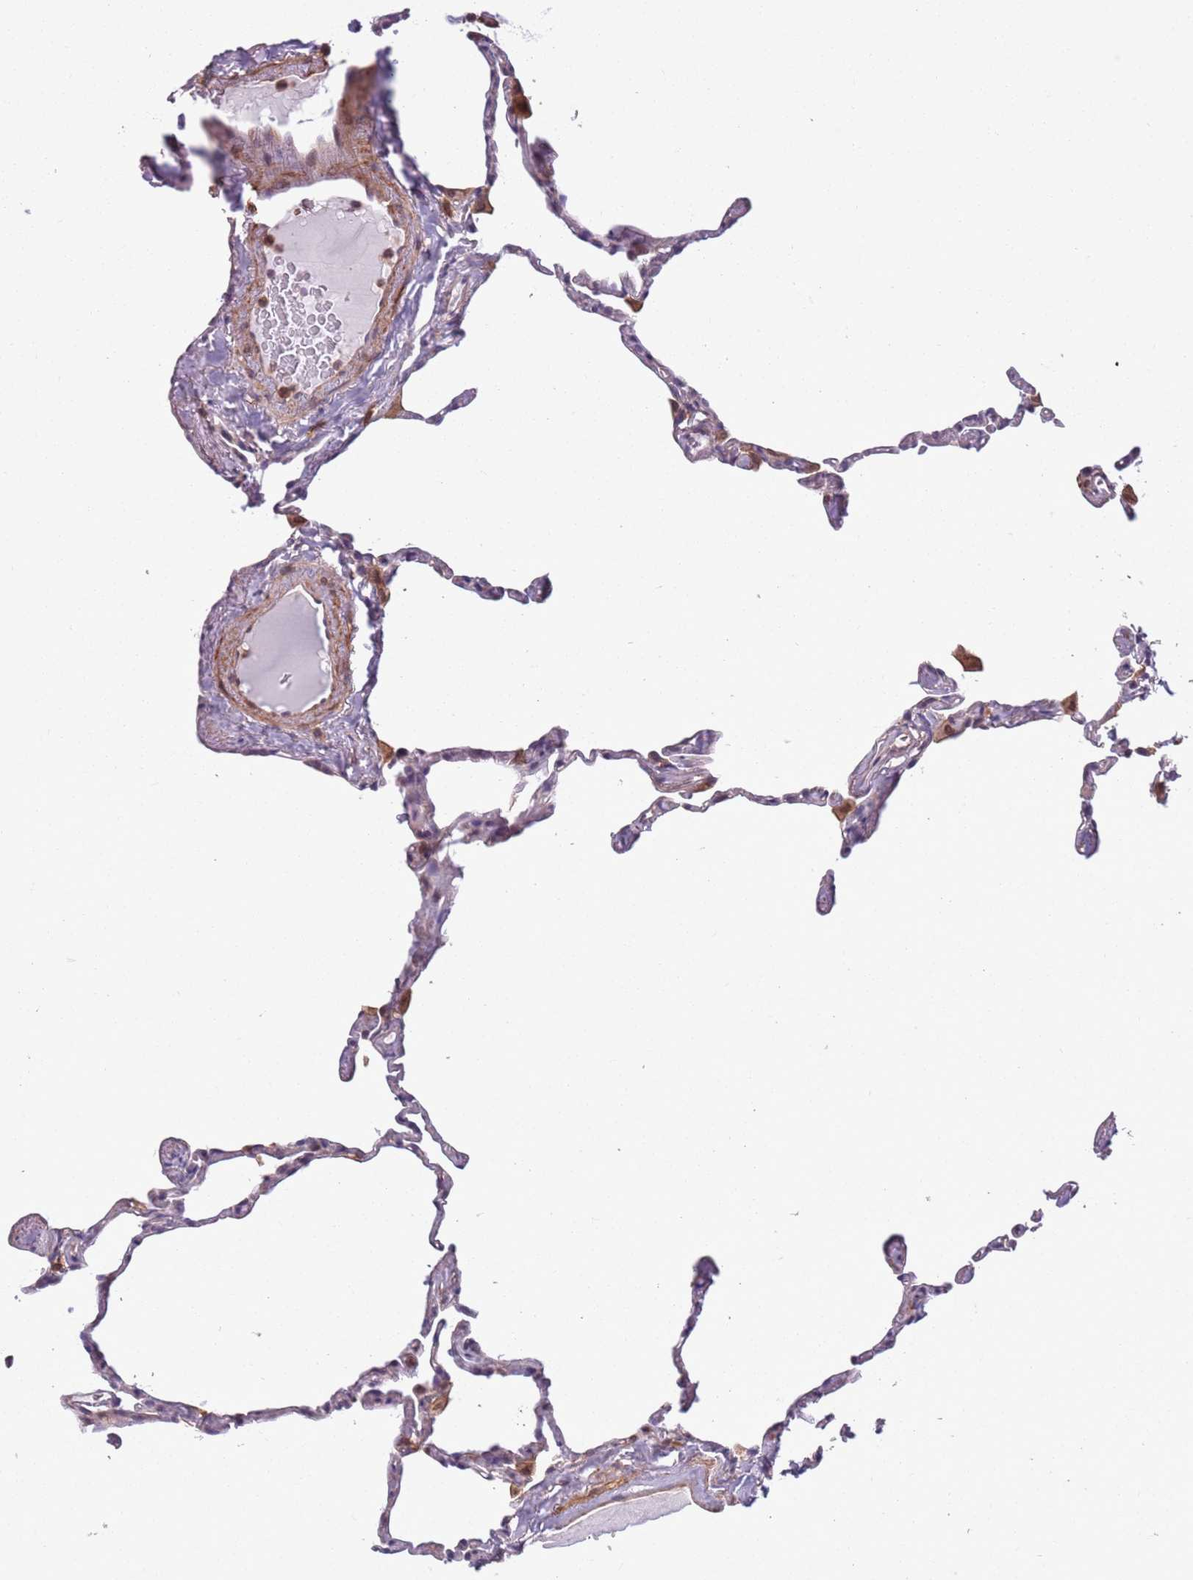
{"staining": {"intensity": "negative", "quantity": "none", "location": "none"}, "tissue": "lung", "cell_type": "Alveolar cells", "image_type": "normal", "snomed": [{"axis": "morphology", "description": "Normal tissue, NOS"}, {"axis": "topography", "description": "Lung"}], "caption": "Histopathology image shows no protein positivity in alveolar cells of unremarkable lung. Nuclei are stained in blue.", "gene": "JAML", "patient": {"sex": "male", "age": 65}}